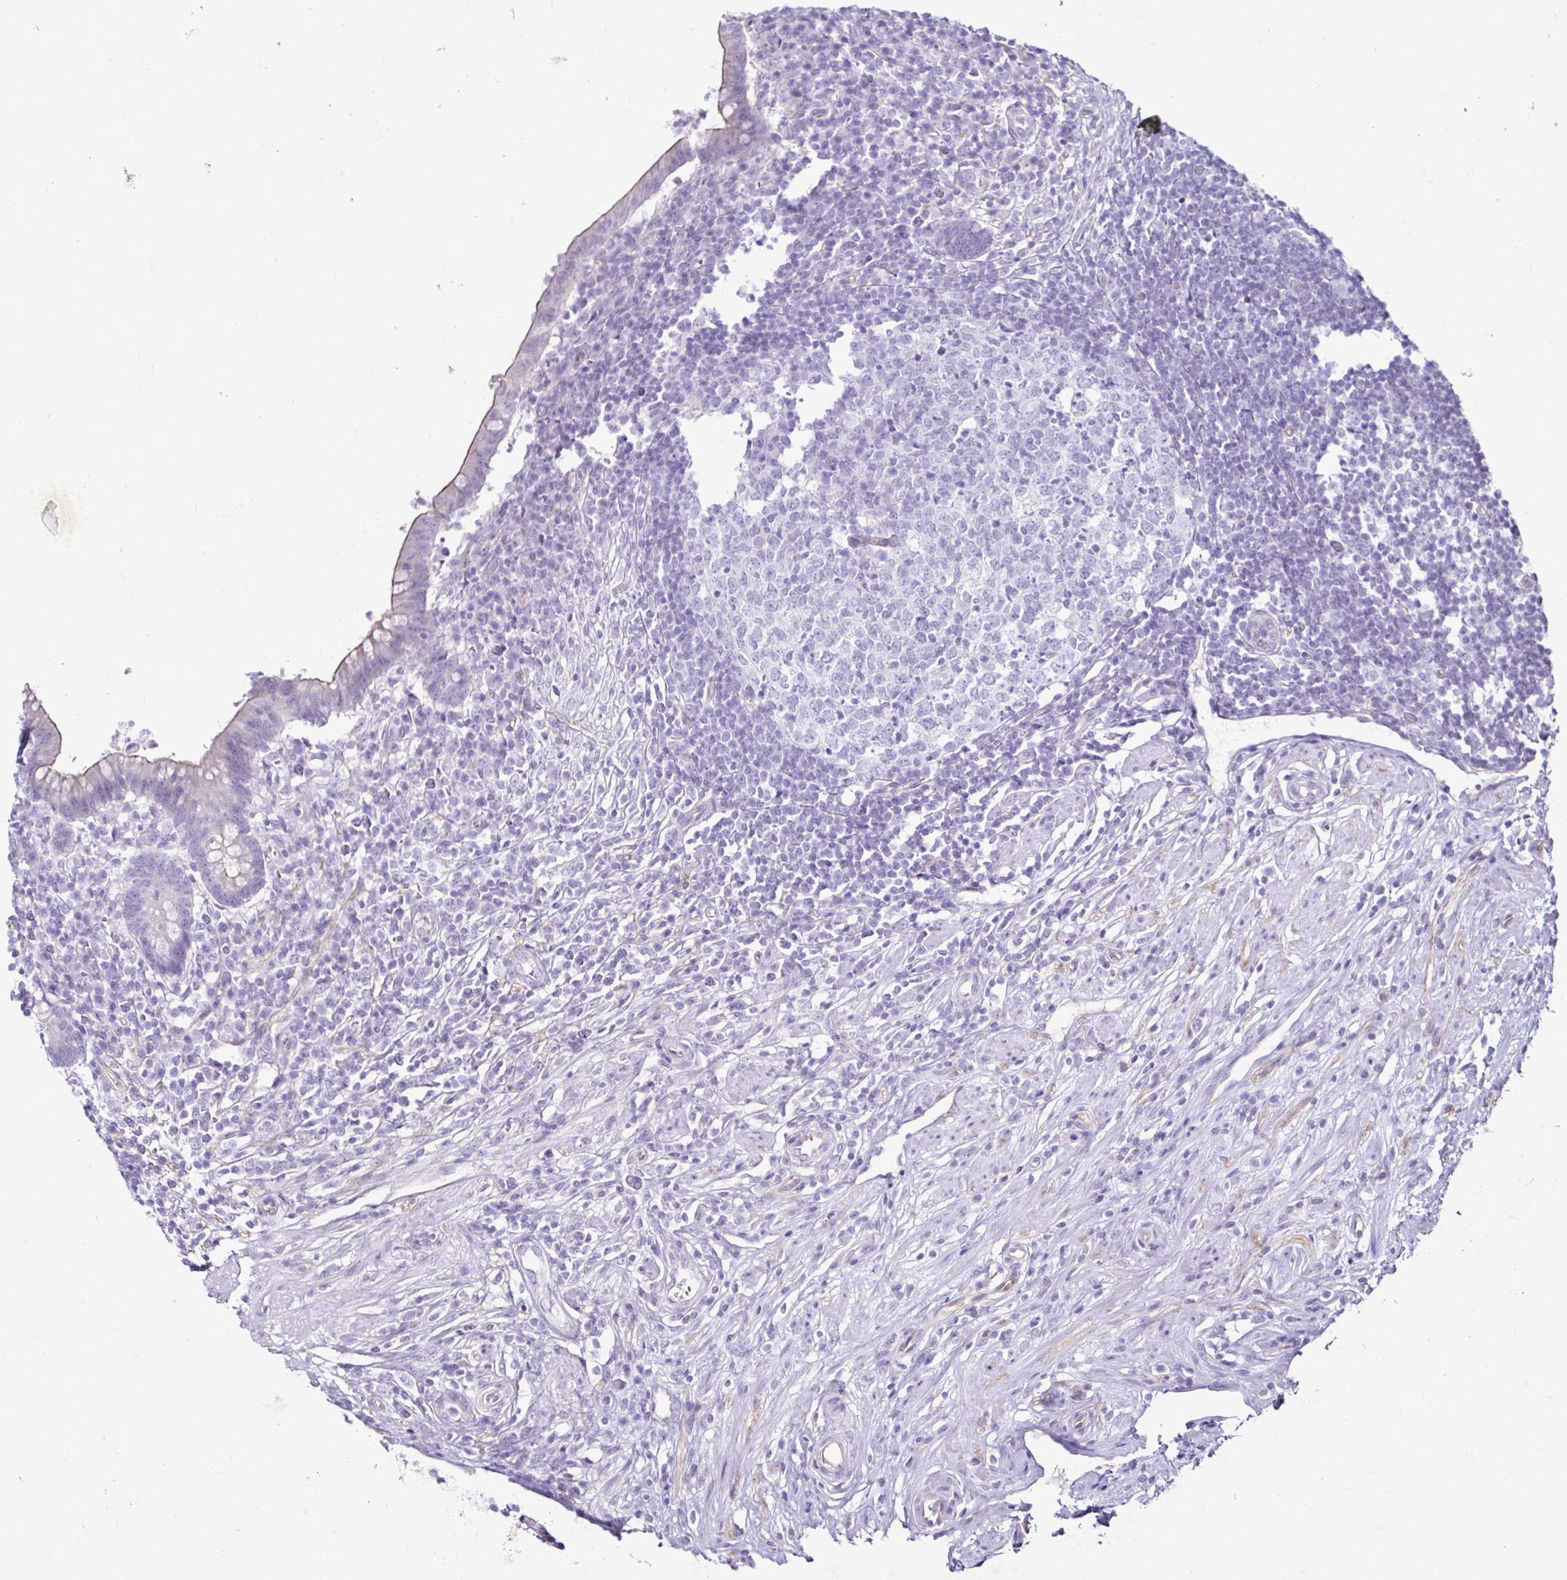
{"staining": {"intensity": "weak", "quantity": "<25%", "location": "cytoplasmic/membranous"}, "tissue": "appendix", "cell_type": "Glandular cells", "image_type": "normal", "snomed": [{"axis": "morphology", "description": "Normal tissue, NOS"}, {"axis": "topography", "description": "Appendix"}], "caption": "DAB immunohistochemical staining of normal appendix exhibits no significant expression in glandular cells.", "gene": "CASP14", "patient": {"sex": "female", "age": 56}}